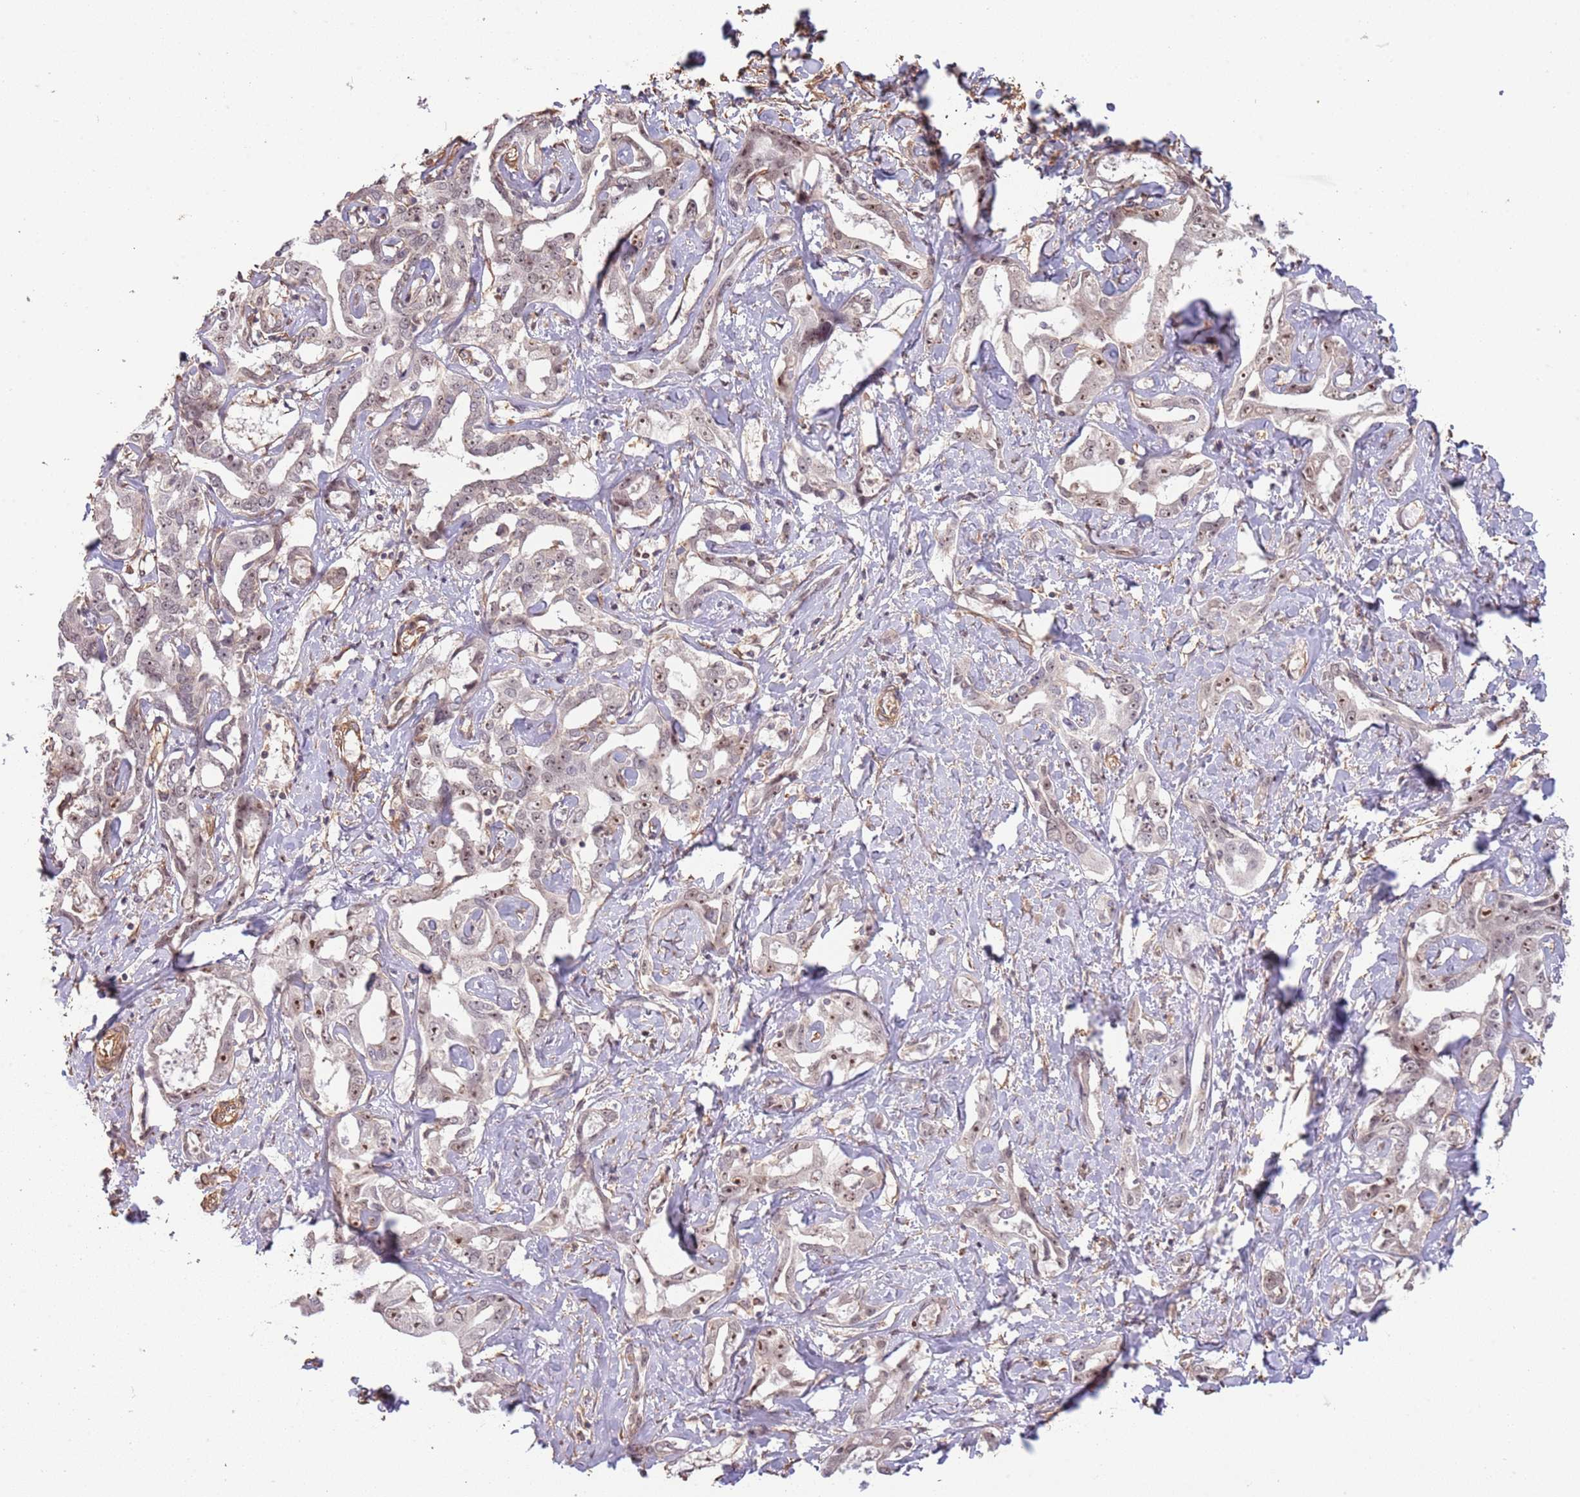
{"staining": {"intensity": "weak", "quantity": "25%-75%", "location": "nuclear"}, "tissue": "liver cancer", "cell_type": "Tumor cells", "image_type": "cancer", "snomed": [{"axis": "morphology", "description": "Cholangiocarcinoma"}, {"axis": "topography", "description": "Liver"}], "caption": "A brown stain shows weak nuclear expression of a protein in human liver cholangiocarcinoma tumor cells.", "gene": "SURF2", "patient": {"sex": "male", "age": 59}}